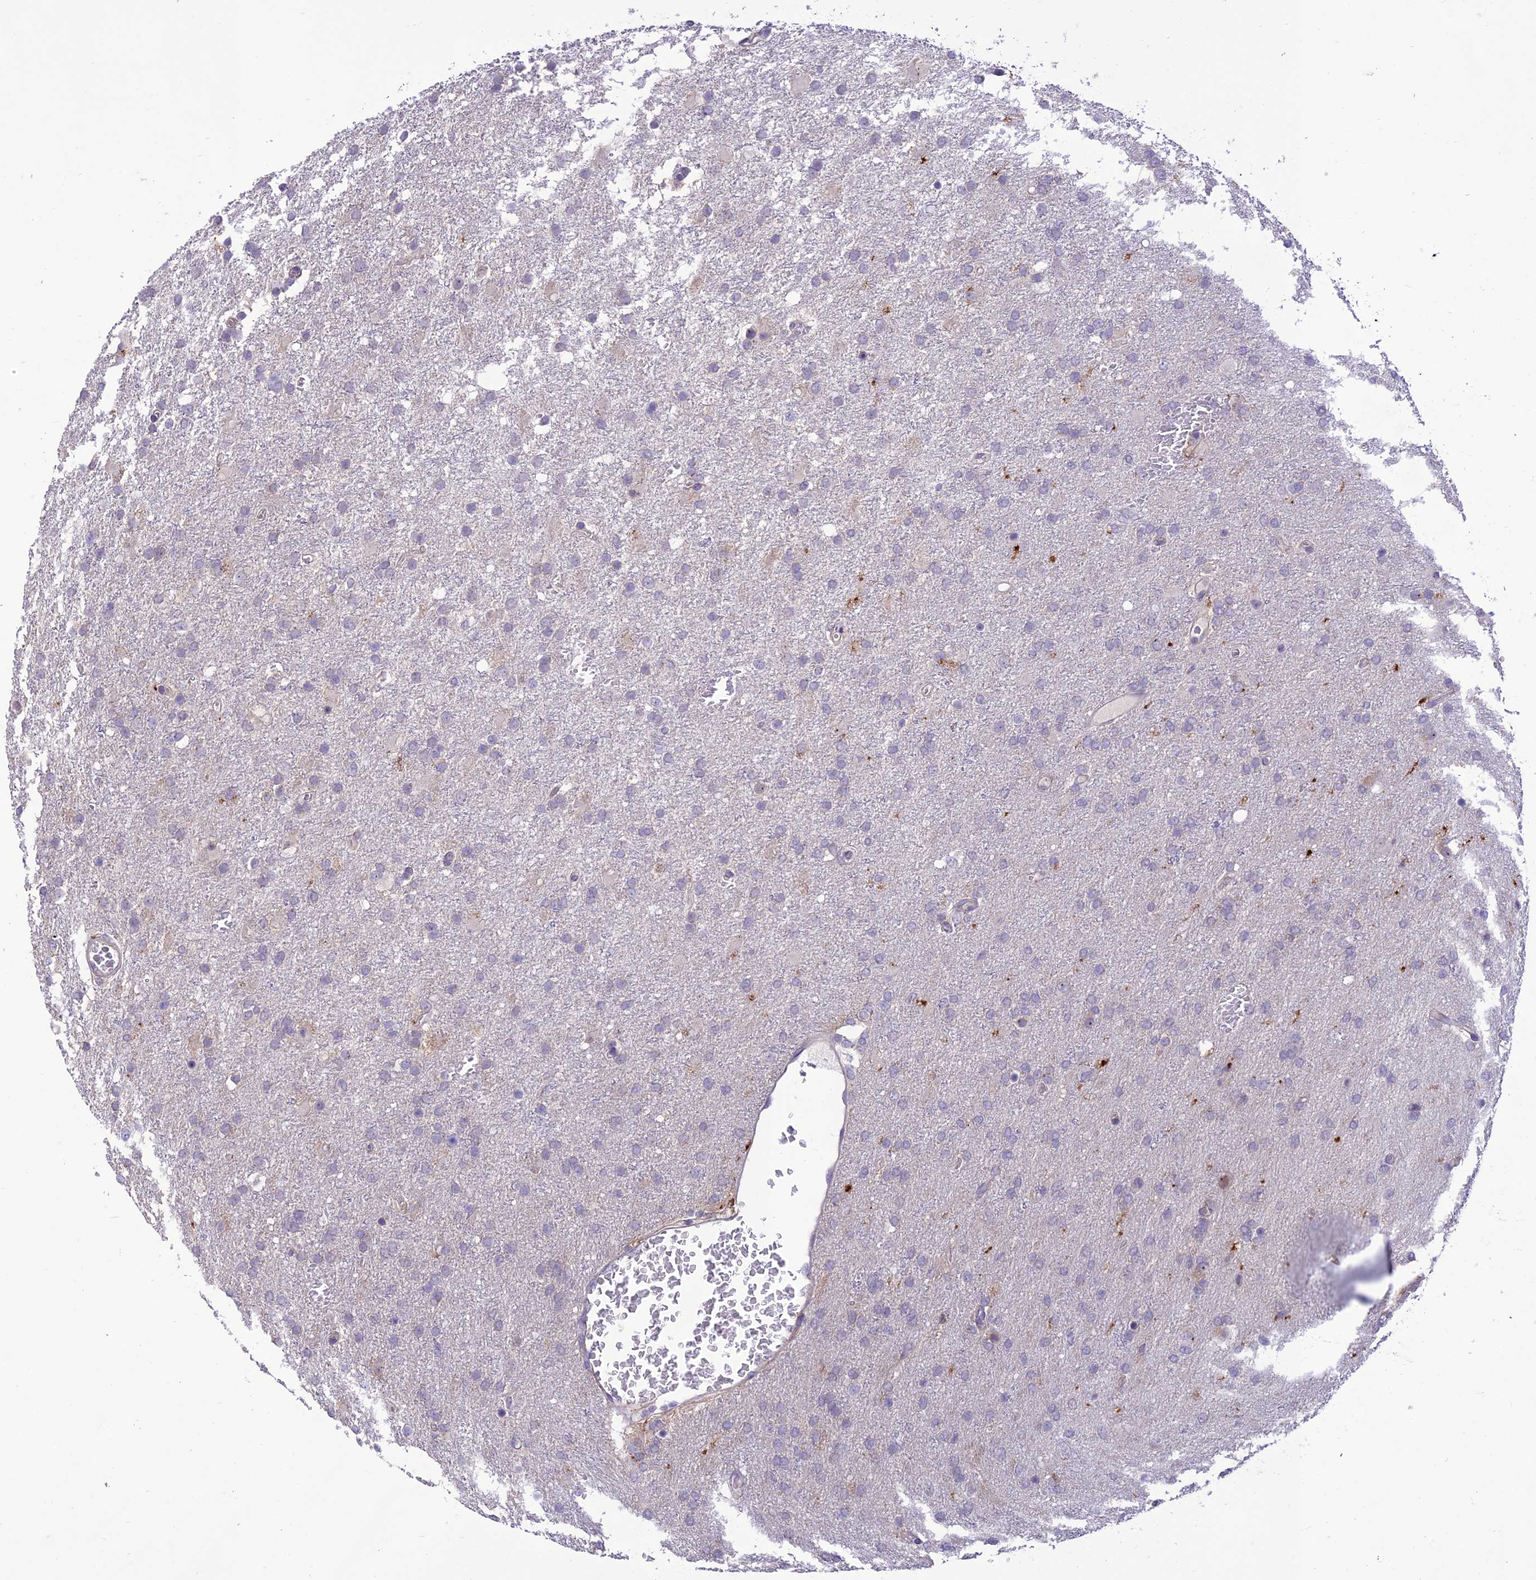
{"staining": {"intensity": "negative", "quantity": "none", "location": "none"}, "tissue": "glioma", "cell_type": "Tumor cells", "image_type": "cancer", "snomed": [{"axis": "morphology", "description": "Glioma, malignant, High grade"}, {"axis": "topography", "description": "Brain"}], "caption": "Immunohistochemistry (IHC) of human malignant high-grade glioma exhibits no positivity in tumor cells. (Stains: DAB immunohistochemistry (IHC) with hematoxylin counter stain, Microscopy: brightfield microscopy at high magnification).", "gene": "ITGAE", "patient": {"sex": "female", "age": 74}}